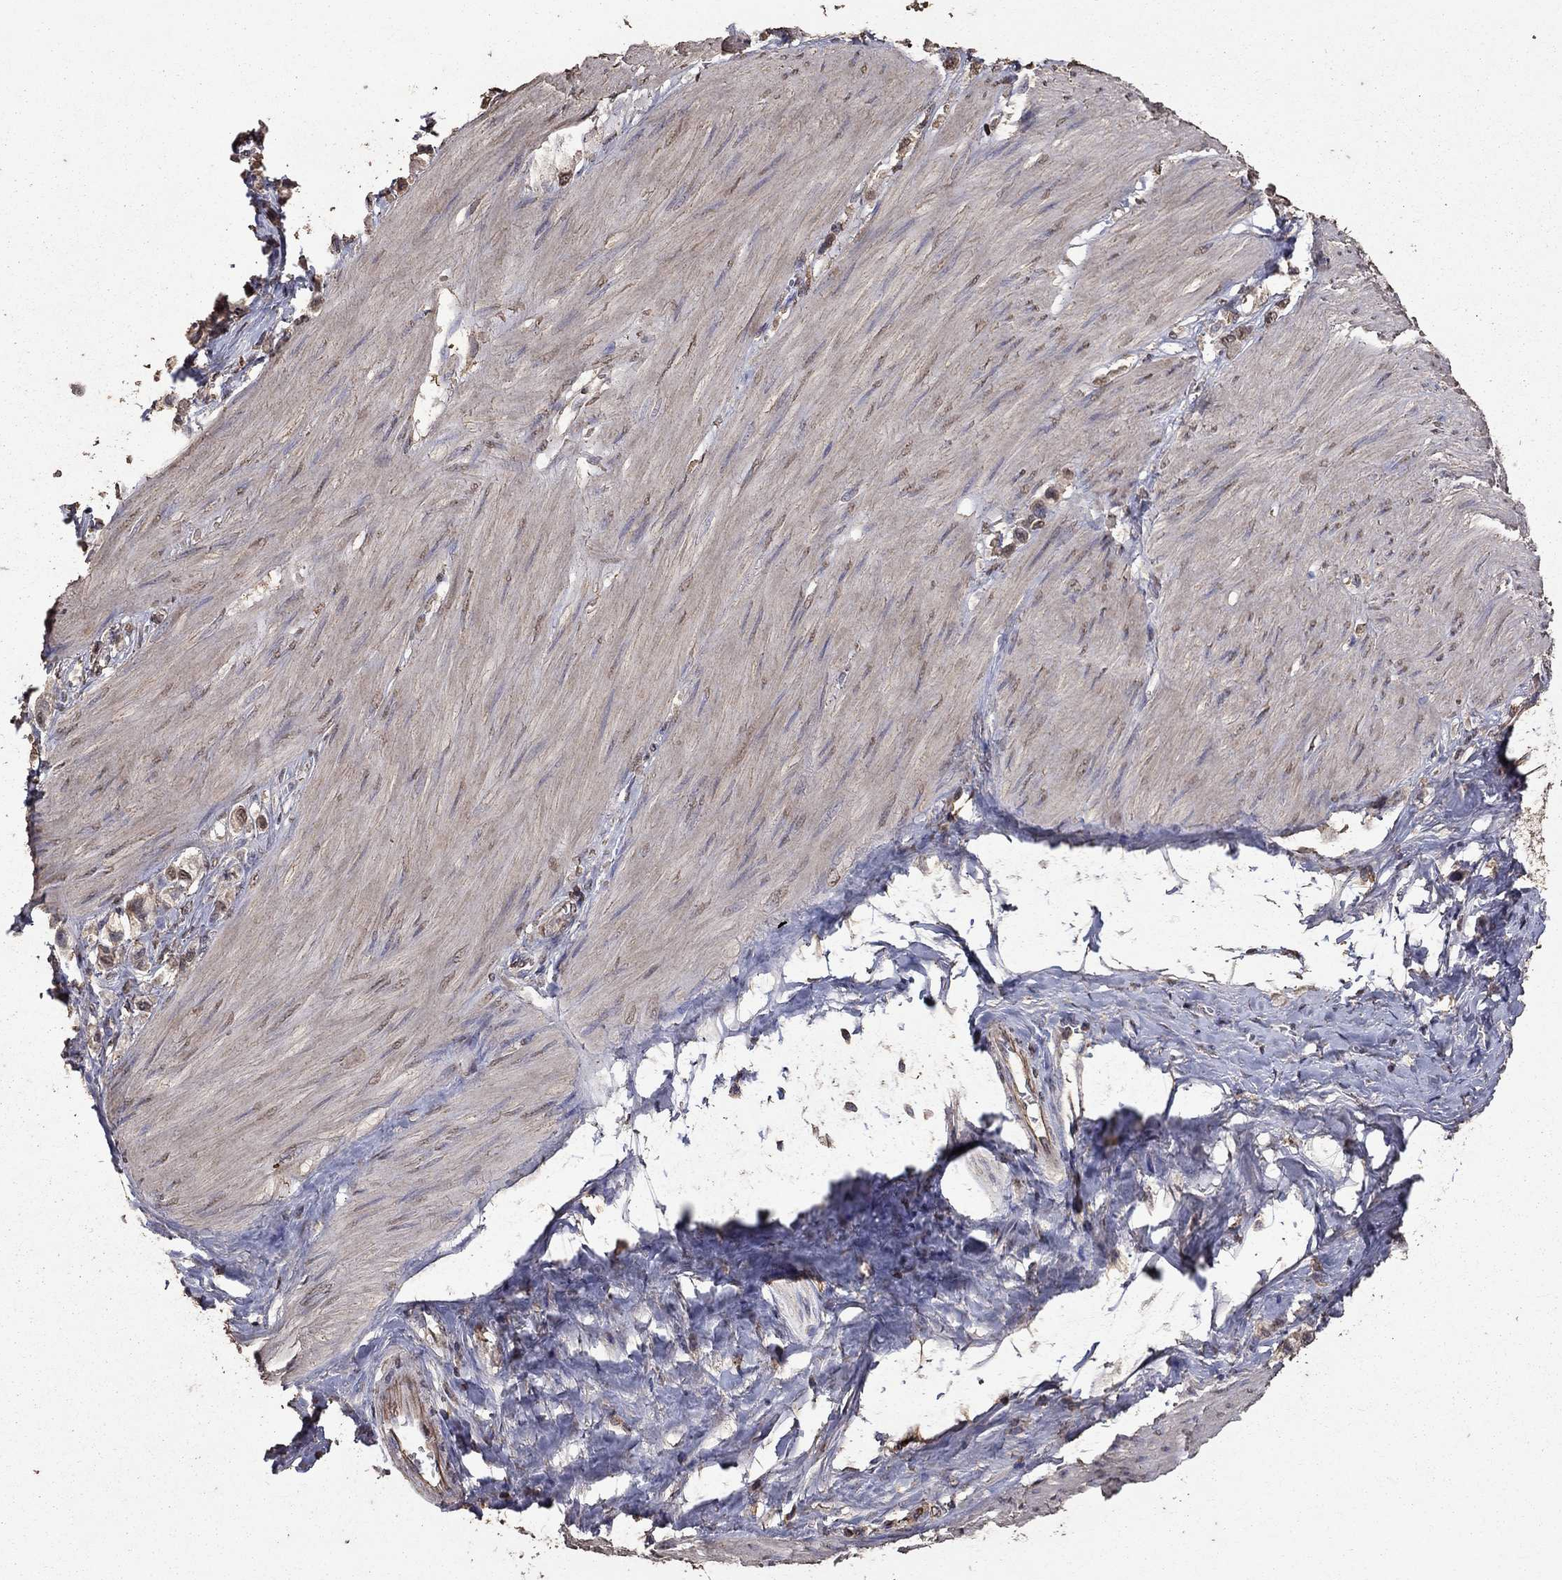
{"staining": {"intensity": "weak", "quantity": "25%-75%", "location": "cytoplasmic/membranous"}, "tissue": "stomach cancer", "cell_type": "Tumor cells", "image_type": "cancer", "snomed": [{"axis": "morphology", "description": "Normal tissue, NOS"}, {"axis": "morphology", "description": "Adenocarcinoma, NOS"}, {"axis": "morphology", "description": "Adenocarcinoma, High grade"}, {"axis": "topography", "description": "Stomach, upper"}, {"axis": "topography", "description": "Stomach"}], "caption": "Stomach adenocarcinoma (high-grade) tissue shows weak cytoplasmic/membranous expression in approximately 25%-75% of tumor cells, visualized by immunohistochemistry. The staining was performed using DAB to visualize the protein expression in brown, while the nuclei were stained in blue with hematoxylin (Magnification: 20x).", "gene": "SERPINA5", "patient": {"sex": "female", "age": 65}}